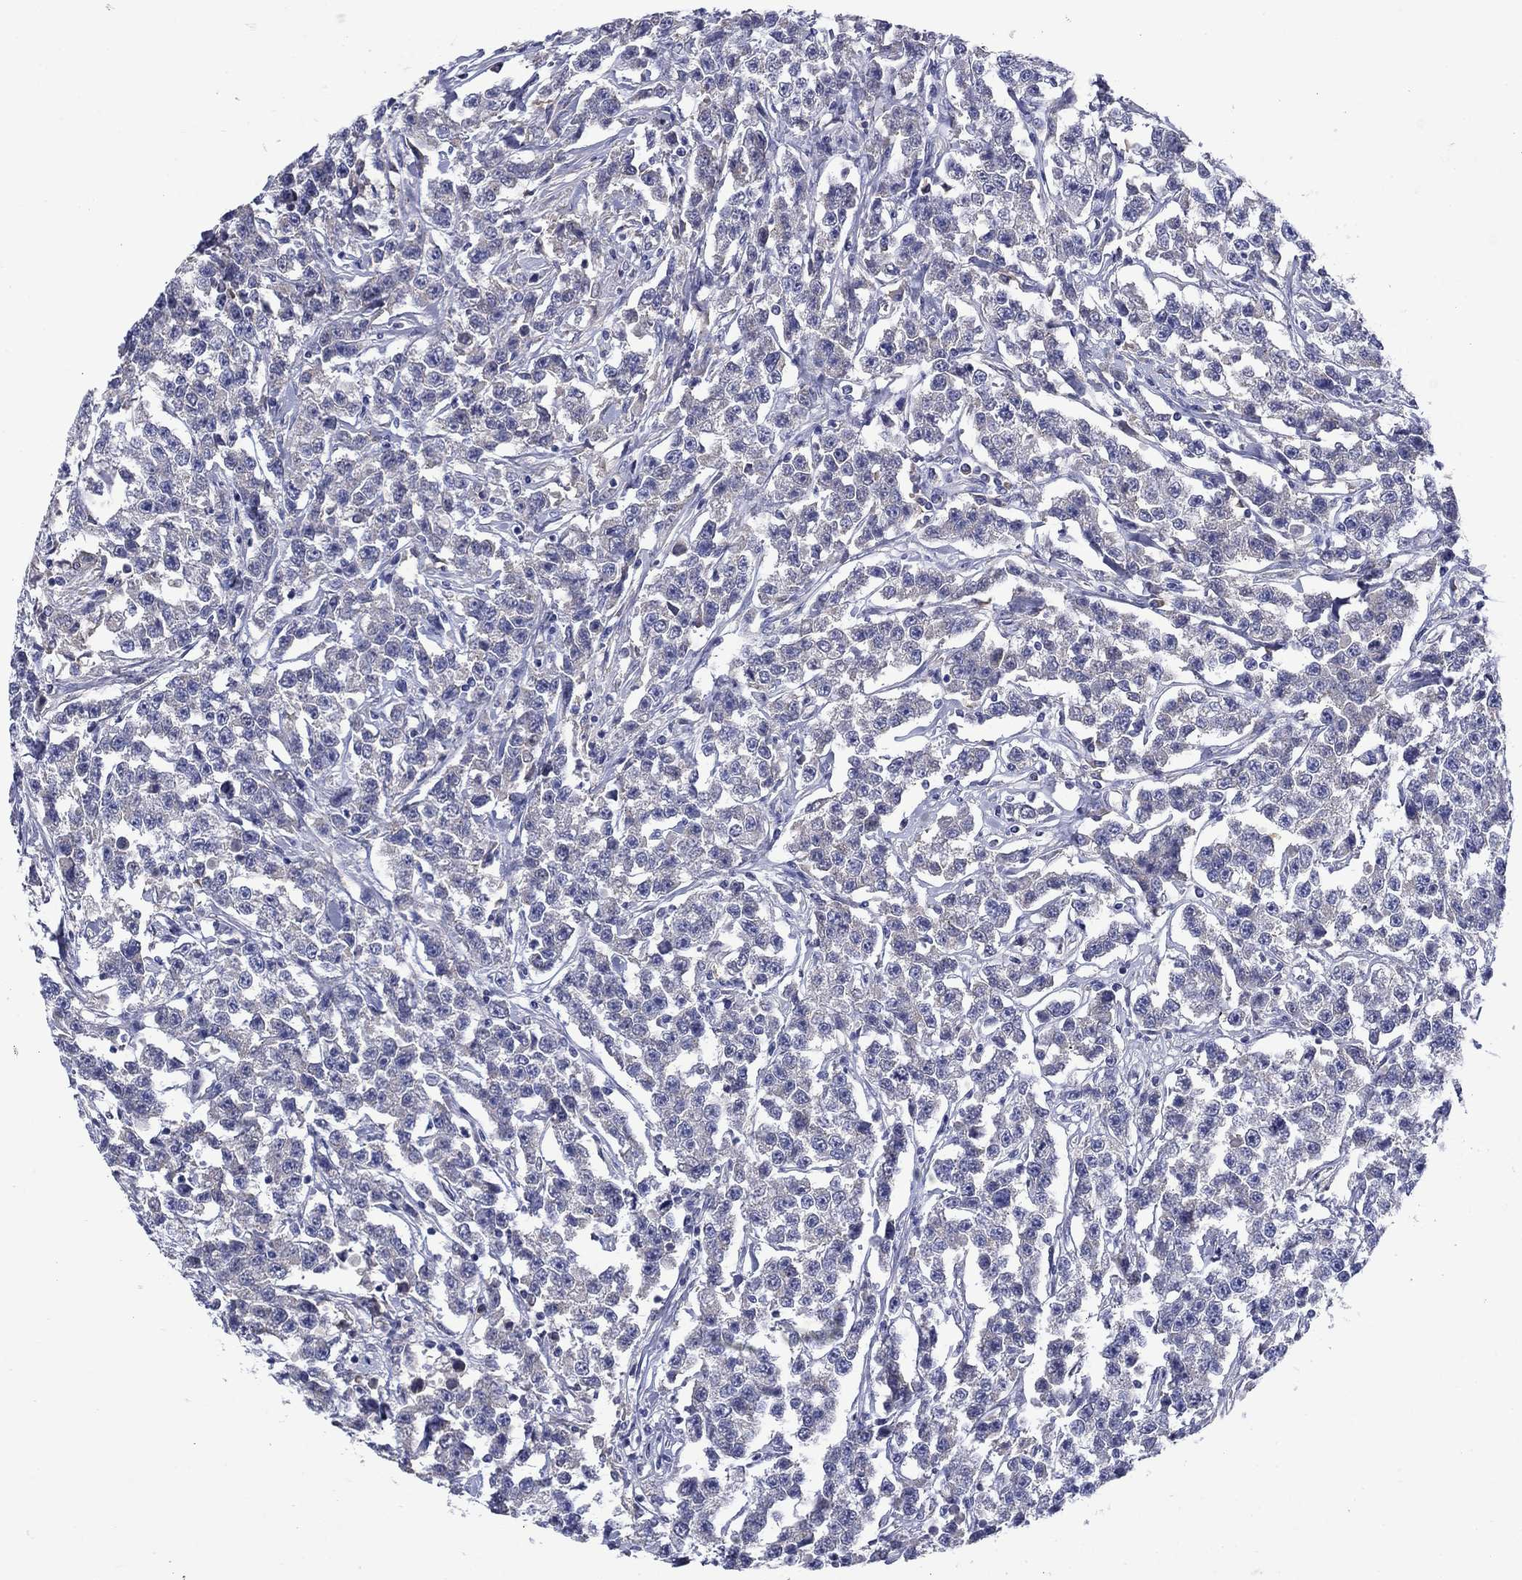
{"staining": {"intensity": "negative", "quantity": "none", "location": "none"}, "tissue": "testis cancer", "cell_type": "Tumor cells", "image_type": "cancer", "snomed": [{"axis": "morphology", "description": "Seminoma, NOS"}, {"axis": "topography", "description": "Testis"}], "caption": "The micrograph shows no staining of tumor cells in seminoma (testis).", "gene": "SULT2B1", "patient": {"sex": "male", "age": 59}}